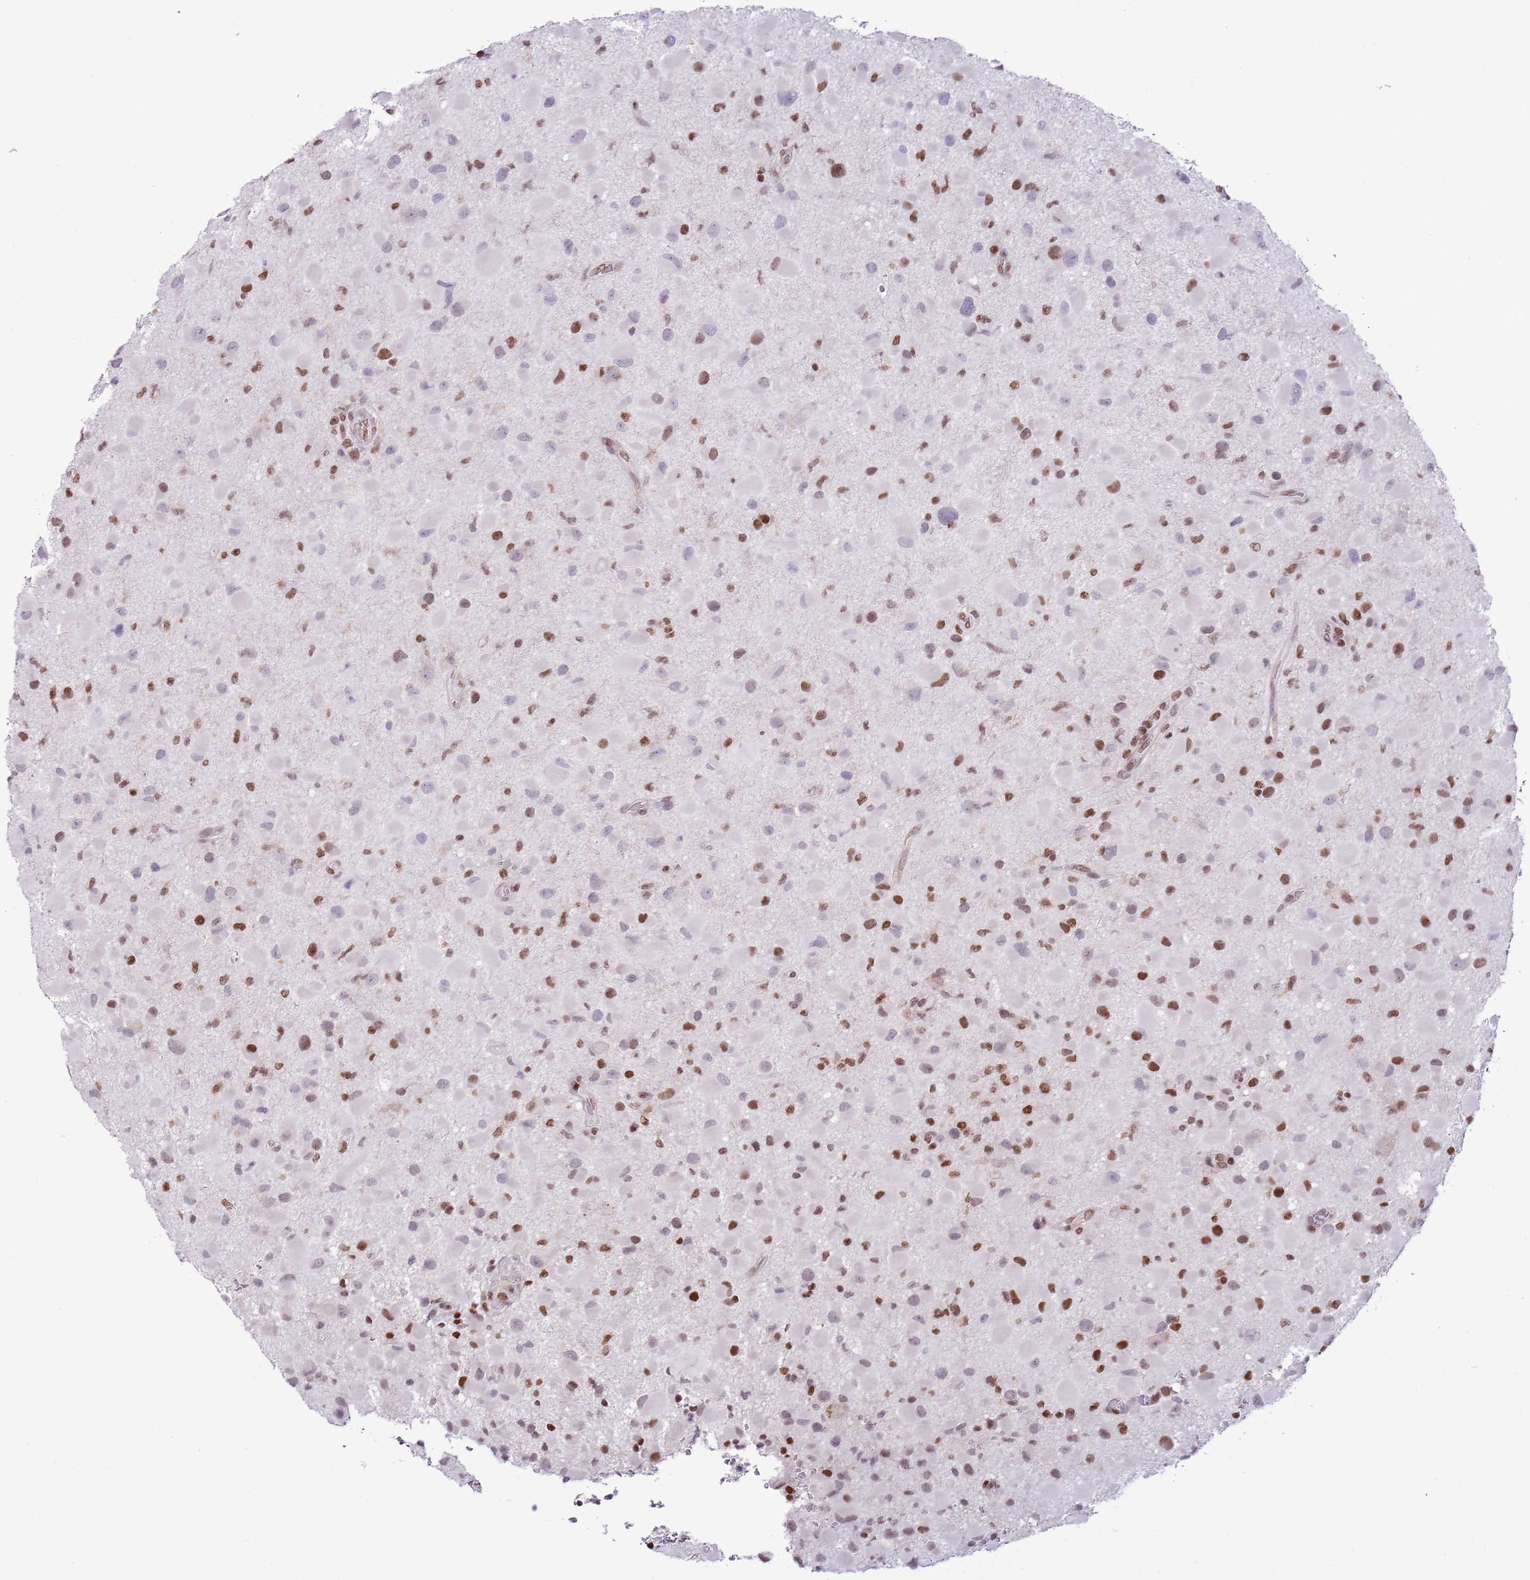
{"staining": {"intensity": "moderate", "quantity": "25%-75%", "location": "nuclear"}, "tissue": "glioma", "cell_type": "Tumor cells", "image_type": "cancer", "snomed": [{"axis": "morphology", "description": "Glioma, malignant, Low grade"}, {"axis": "topography", "description": "Brain"}], "caption": "Immunohistochemistry (IHC) of glioma shows medium levels of moderate nuclear staining in about 25%-75% of tumor cells.", "gene": "SELENOH", "patient": {"sex": "female", "age": 32}}